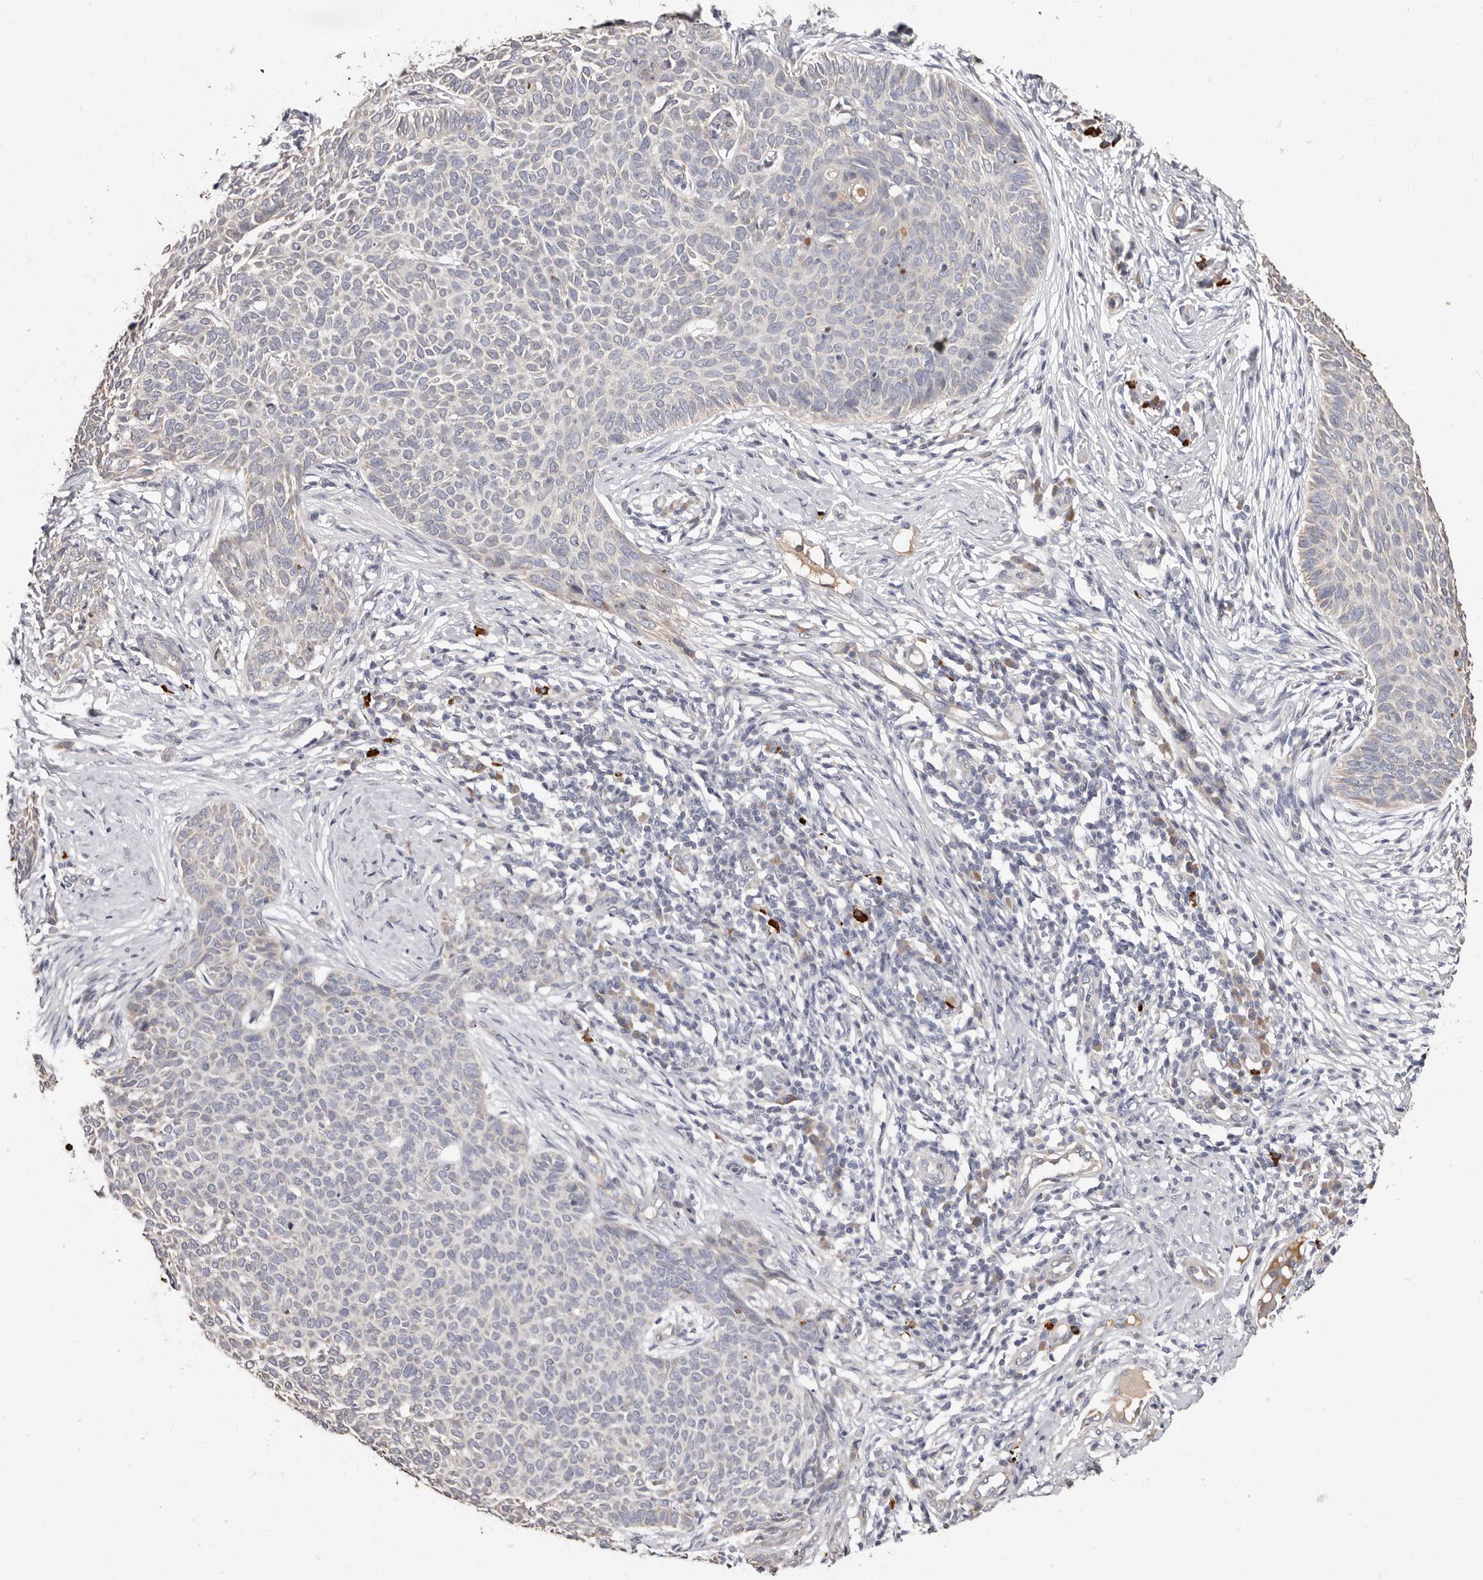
{"staining": {"intensity": "negative", "quantity": "none", "location": "none"}, "tissue": "skin cancer", "cell_type": "Tumor cells", "image_type": "cancer", "snomed": [{"axis": "morphology", "description": "Normal tissue, NOS"}, {"axis": "morphology", "description": "Basal cell carcinoma"}, {"axis": "topography", "description": "Skin"}], "caption": "Immunohistochemistry (IHC) histopathology image of neoplastic tissue: skin cancer stained with DAB (3,3'-diaminobenzidine) exhibits no significant protein expression in tumor cells.", "gene": "SPTA1", "patient": {"sex": "male", "age": 50}}